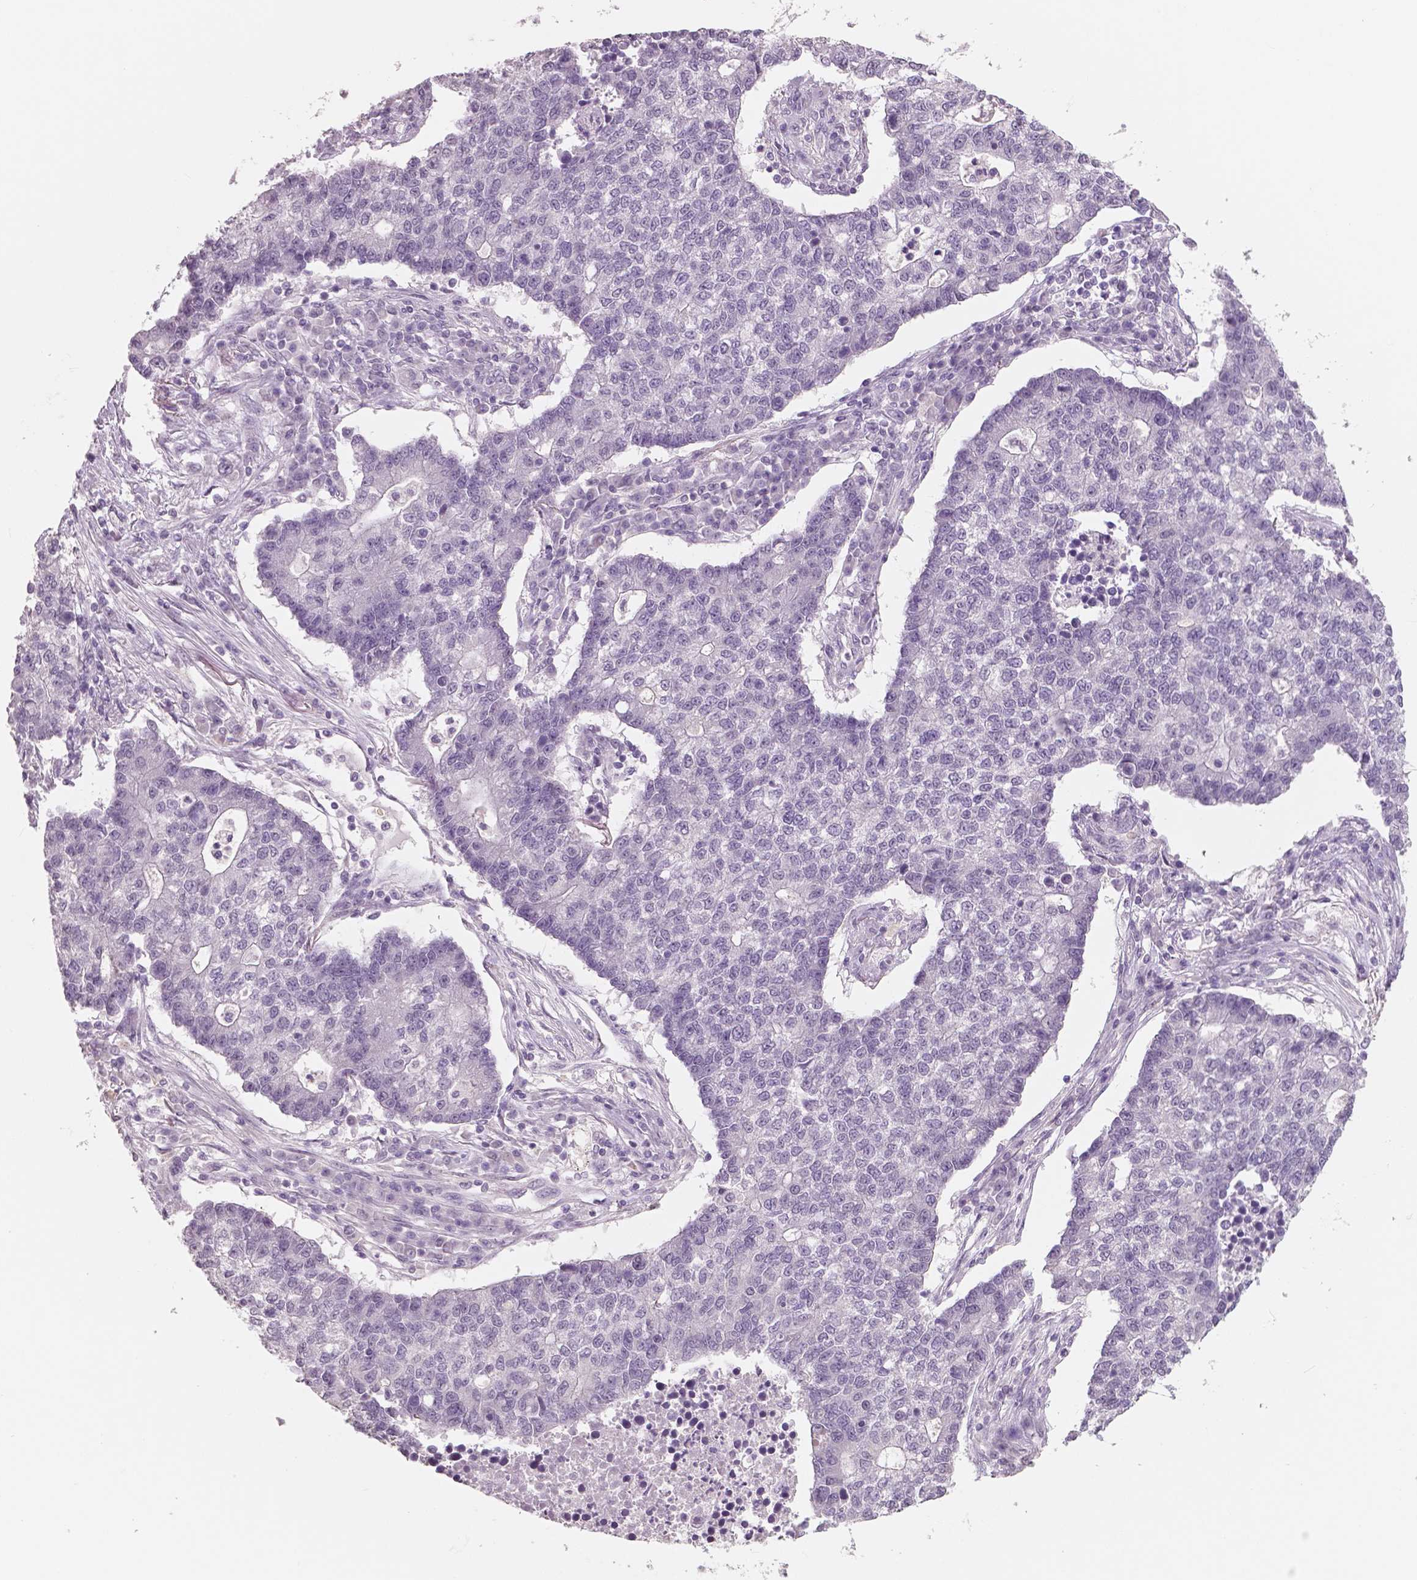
{"staining": {"intensity": "negative", "quantity": "none", "location": "none"}, "tissue": "lung cancer", "cell_type": "Tumor cells", "image_type": "cancer", "snomed": [{"axis": "morphology", "description": "Adenocarcinoma, NOS"}, {"axis": "topography", "description": "Lung"}], "caption": "DAB (3,3'-diaminobenzidine) immunohistochemical staining of human adenocarcinoma (lung) shows no significant staining in tumor cells.", "gene": "NECAB1", "patient": {"sex": "male", "age": 57}}